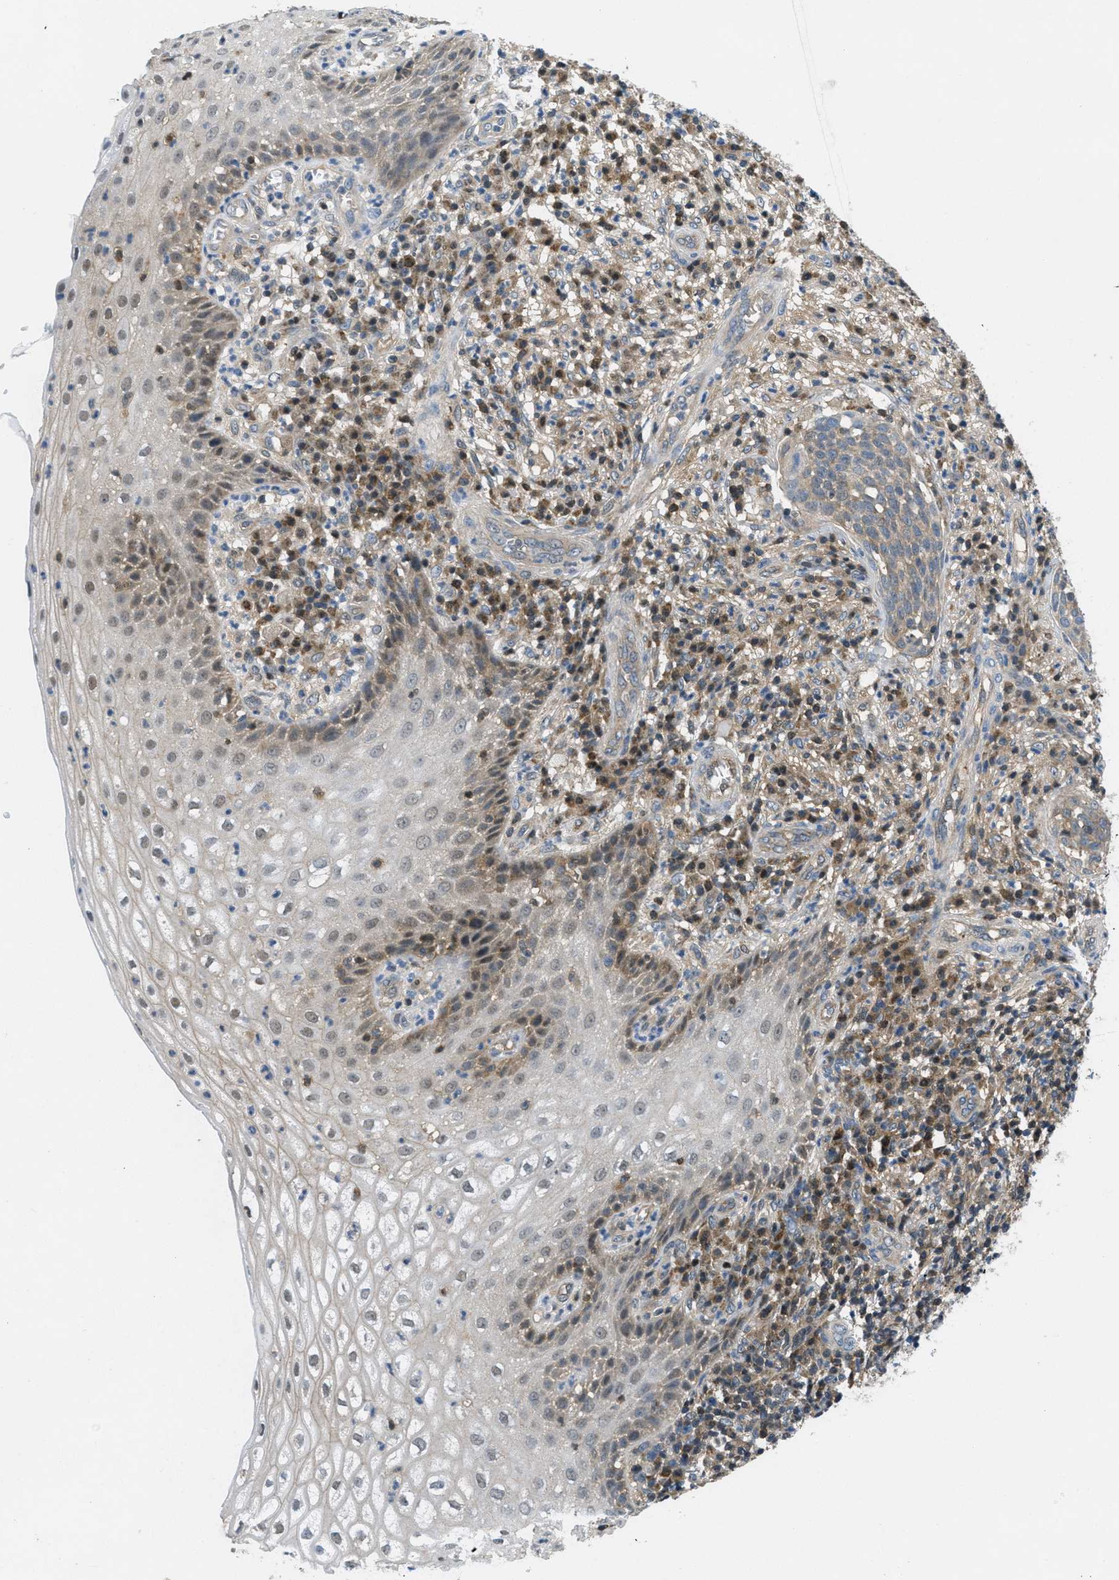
{"staining": {"intensity": "weak", "quantity": "25%-75%", "location": "cytoplasmic/membranous"}, "tissue": "cervical cancer", "cell_type": "Tumor cells", "image_type": "cancer", "snomed": [{"axis": "morphology", "description": "Squamous cell carcinoma, NOS"}, {"axis": "topography", "description": "Cervix"}], "caption": "IHC (DAB (3,3'-diaminobenzidine)) staining of cervical cancer displays weak cytoplasmic/membranous protein expression in about 25%-75% of tumor cells.", "gene": "PIP5K1C", "patient": {"sex": "female", "age": 34}}